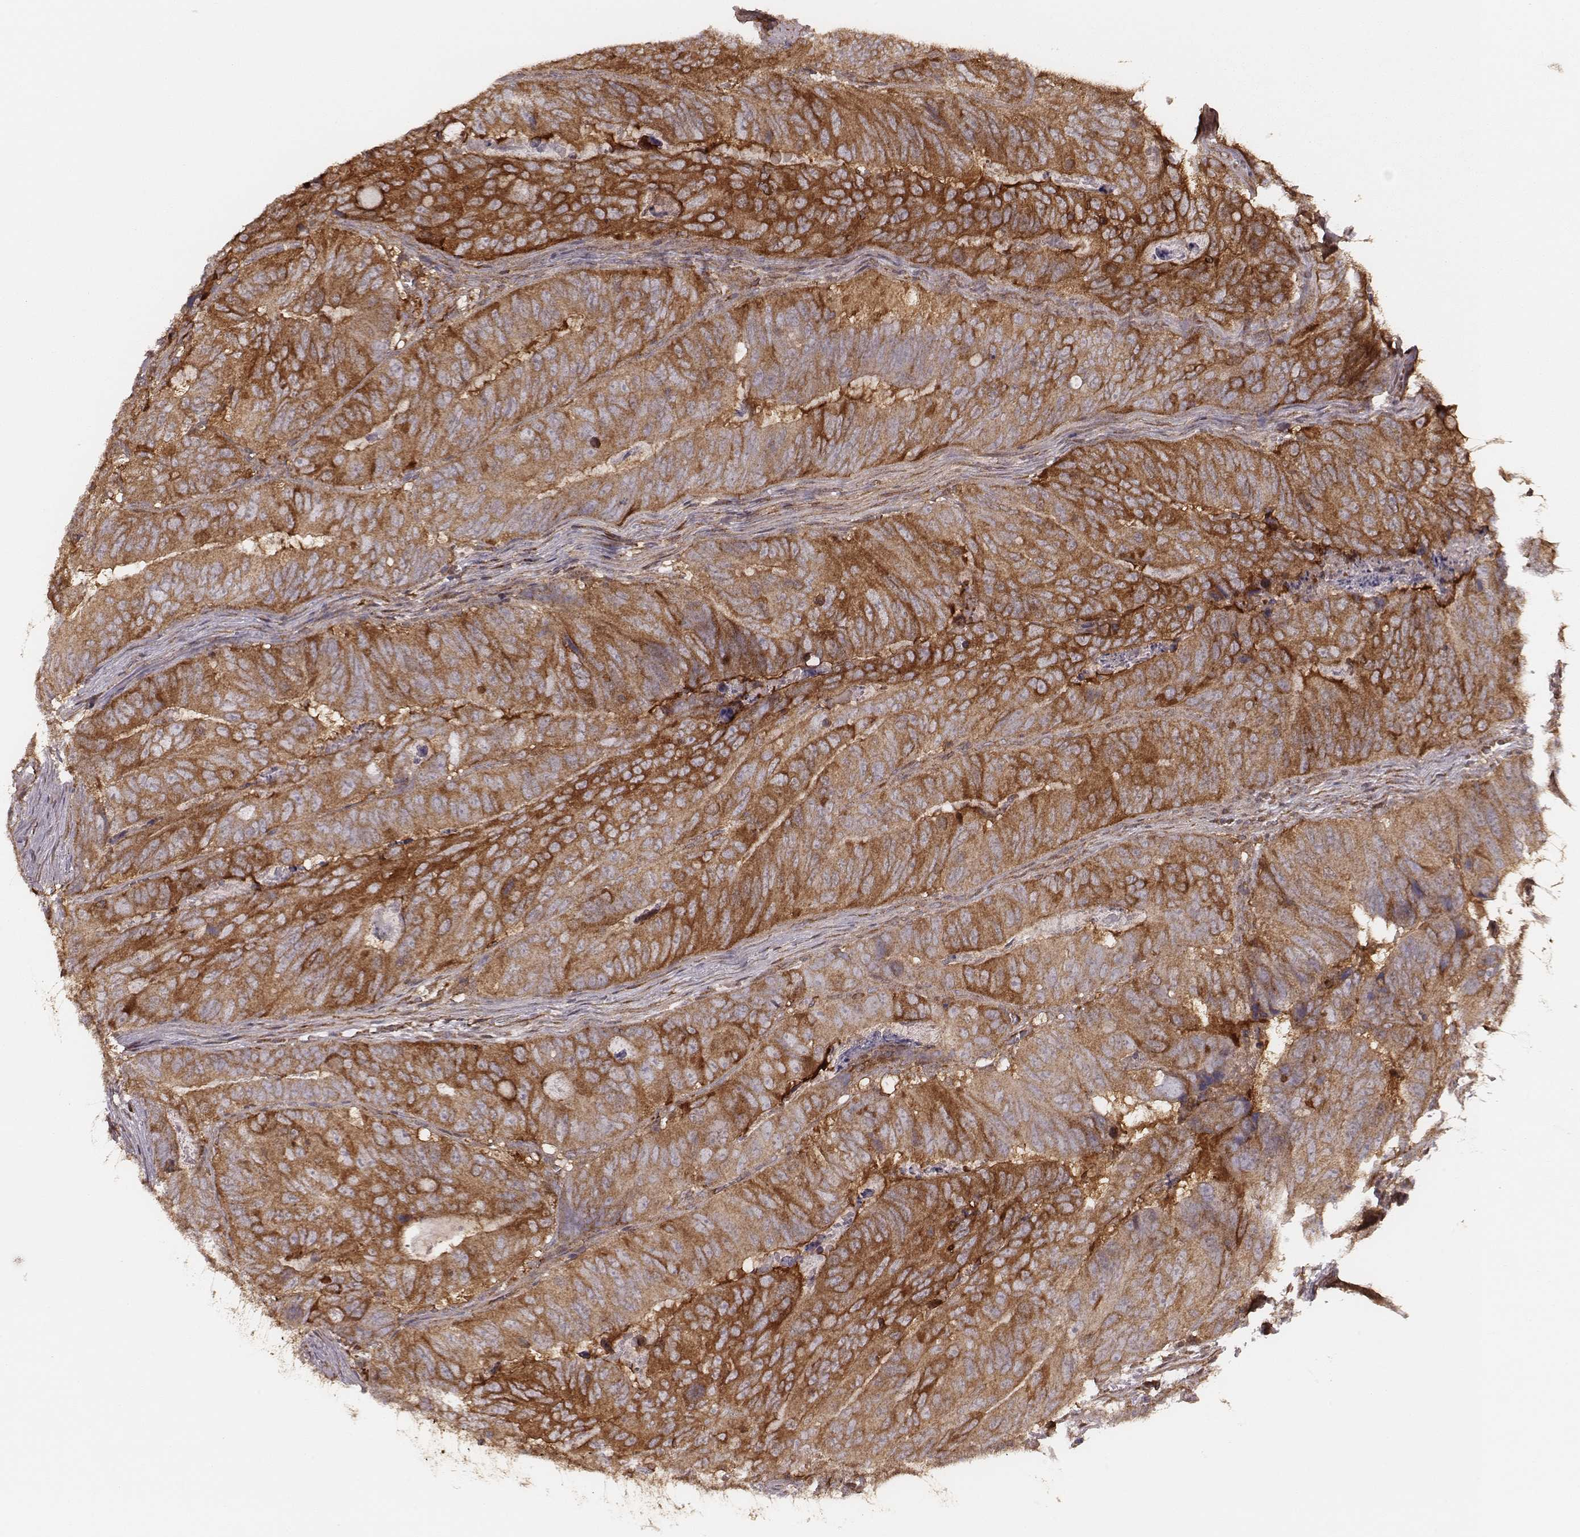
{"staining": {"intensity": "strong", "quantity": ">75%", "location": "cytoplasmic/membranous"}, "tissue": "colorectal cancer", "cell_type": "Tumor cells", "image_type": "cancer", "snomed": [{"axis": "morphology", "description": "Adenocarcinoma, NOS"}, {"axis": "topography", "description": "Colon"}], "caption": "The immunohistochemical stain highlights strong cytoplasmic/membranous positivity in tumor cells of colorectal adenocarcinoma tissue.", "gene": "CARS1", "patient": {"sex": "male", "age": 79}}